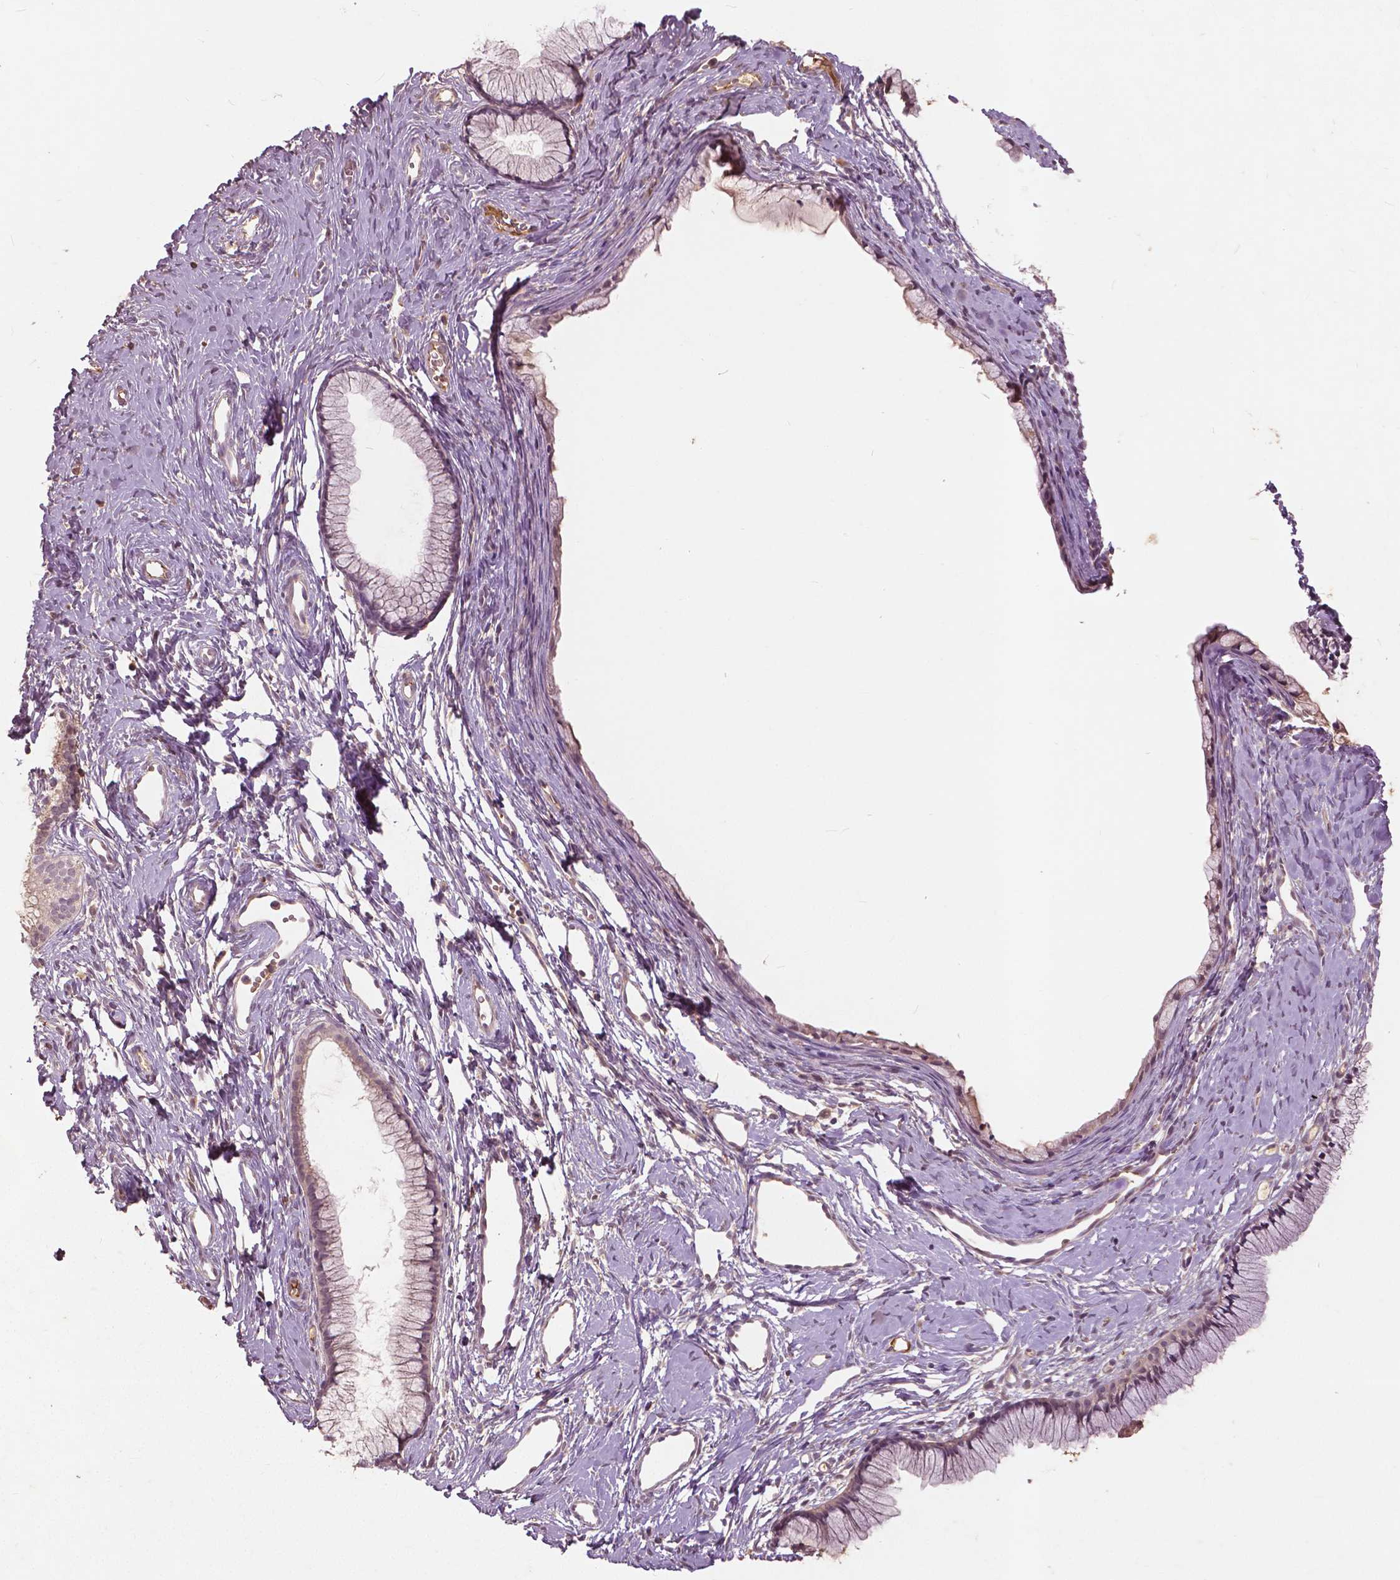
{"staining": {"intensity": "weak", "quantity": "<25%", "location": "nuclear"}, "tissue": "cervix", "cell_type": "Glandular cells", "image_type": "normal", "snomed": [{"axis": "morphology", "description": "Normal tissue, NOS"}, {"axis": "topography", "description": "Cervix"}], "caption": "This is an IHC photomicrograph of normal human cervix. There is no staining in glandular cells.", "gene": "ANGPTL4", "patient": {"sex": "female", "age": 40}}